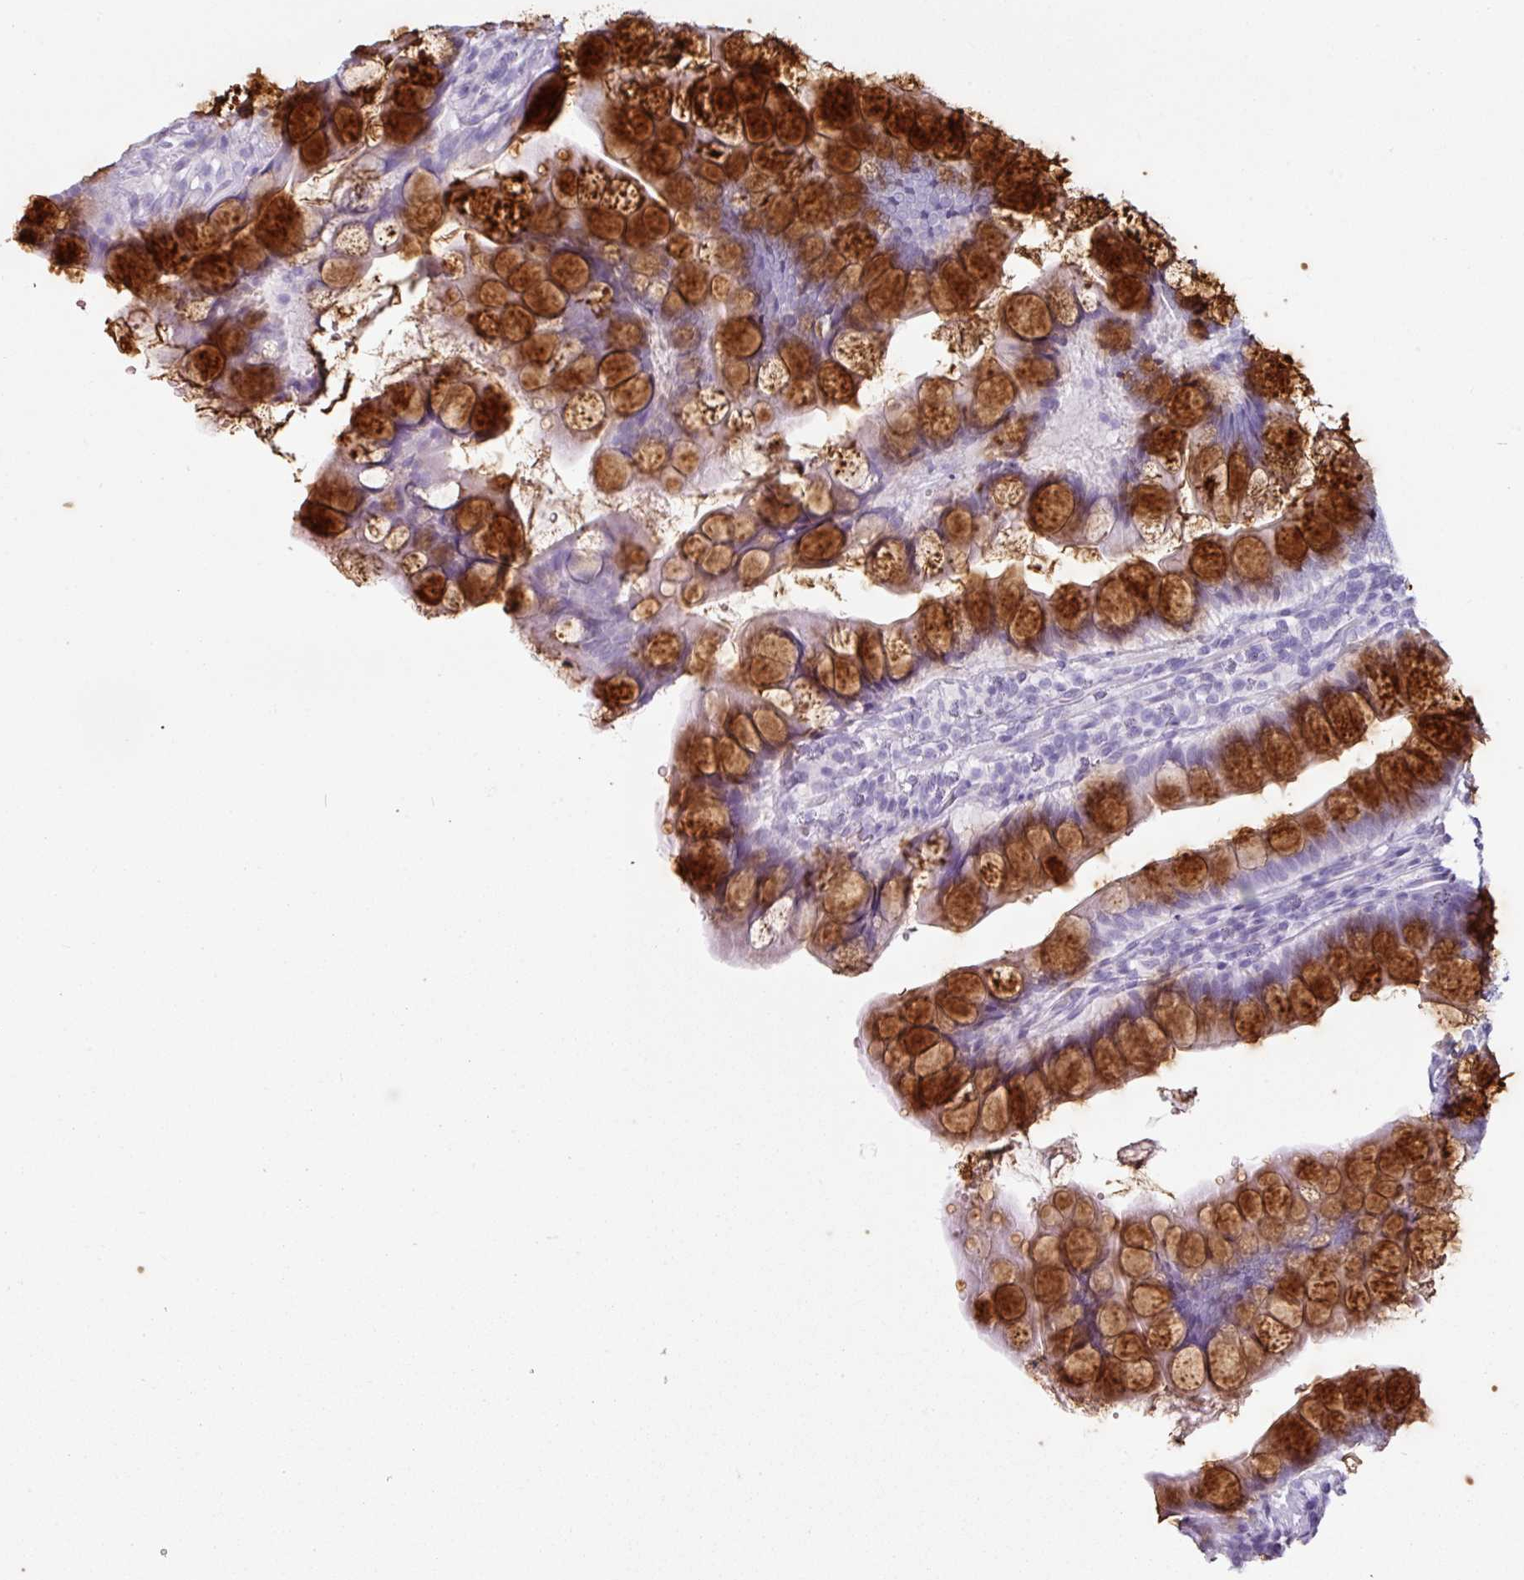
{"staining": {"intensity": "strong", "quantity": "25%-75%", "location": "cytoplasmic/membranous"}, "tissue": "small intestine", "cell_type": "Glandular cells", "image_type": "normal", "snomed": [{"axis": "morphology", "description": "Normal tissue, NOS"}, {"axis": "topography", "description": "Small intestine"}], "caption": "IHC image of benign small intestine: human small intestine stained using IHC reveals high levels of strong protein expression localized specifically in the cytoplasmic/membranous of glandular cells, appearing as a cytoplasmic/membranous brown color.", "gene": "CLCA1", "patient": {"sex": "male", "age": 70}}